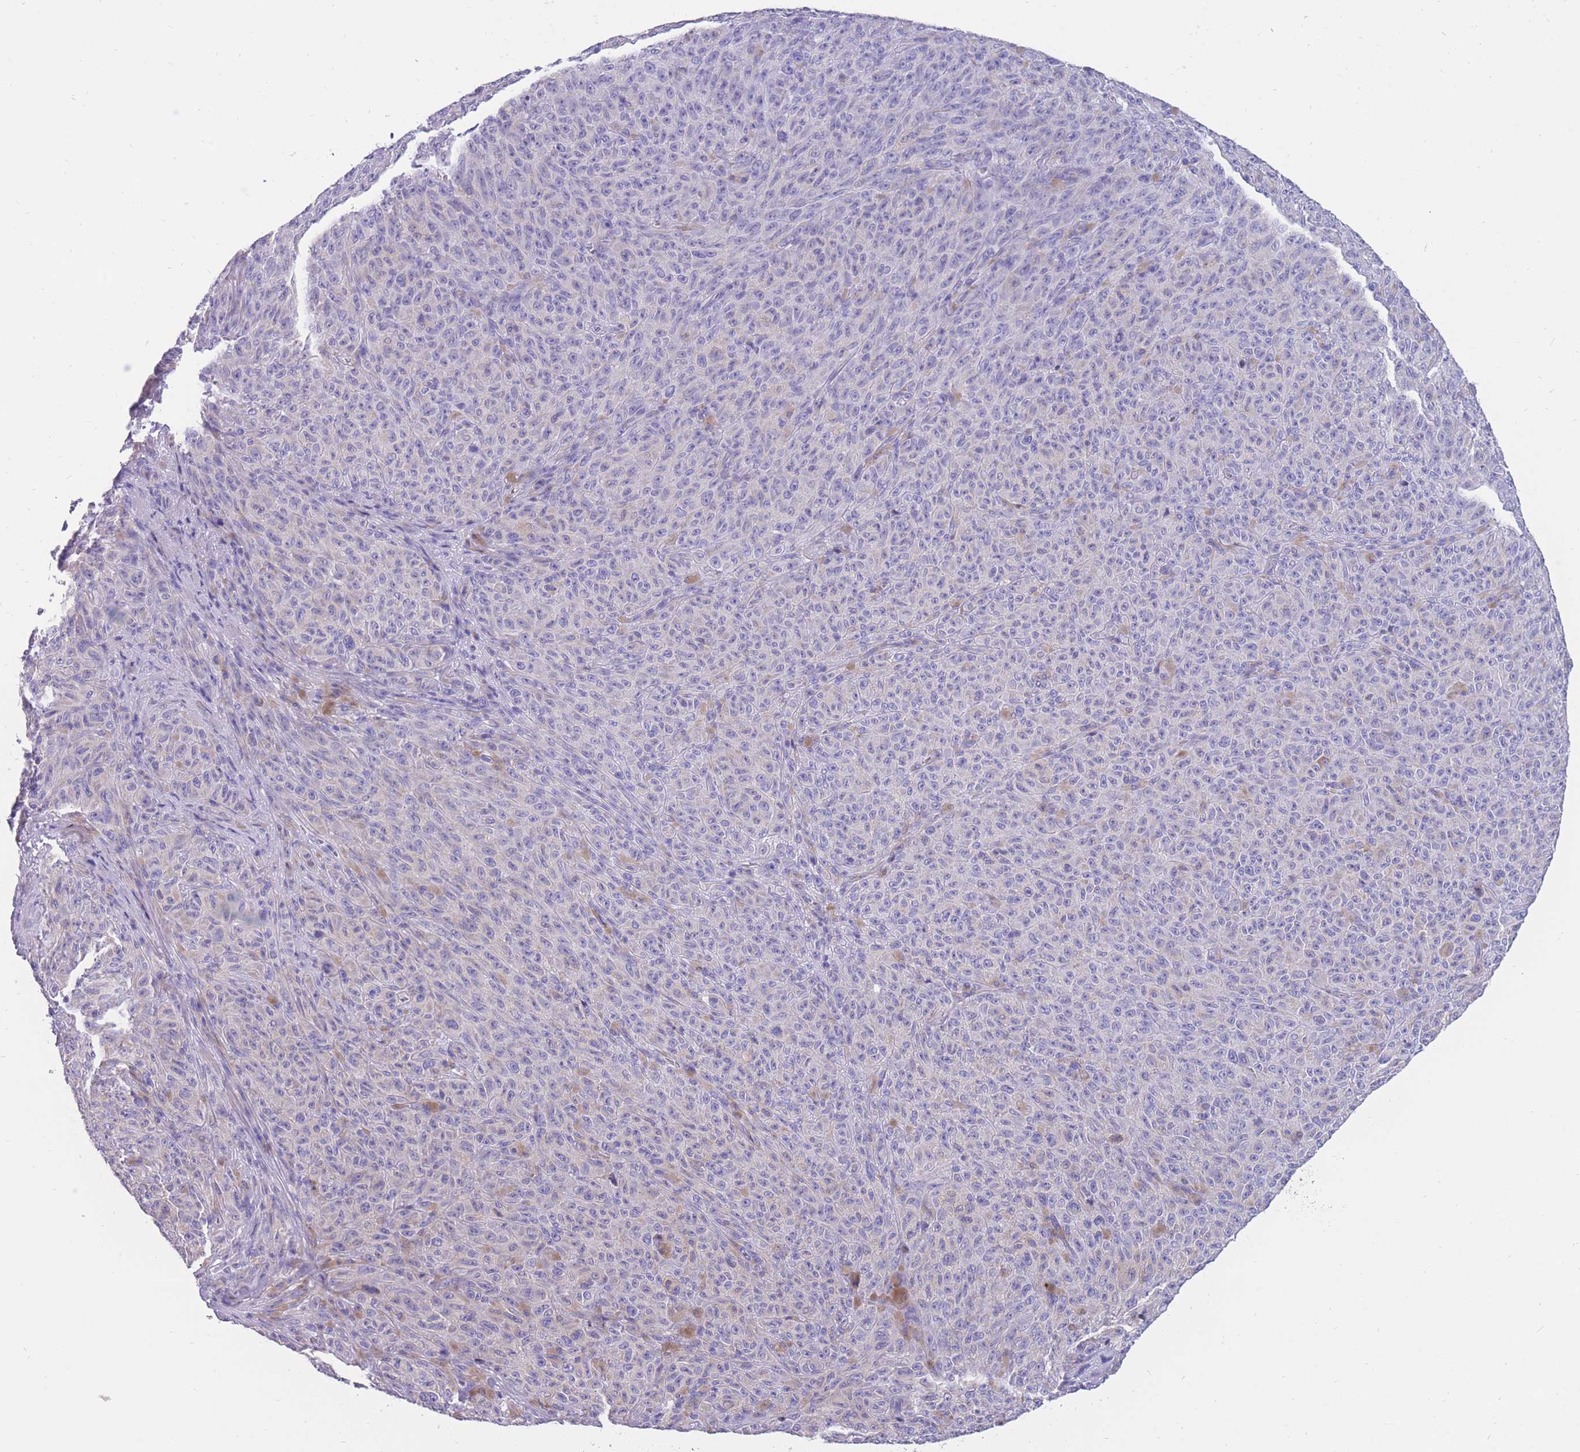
{"staining": {"intensity": "negative", "quantity": "none", "location": "none"}, "tissue": "melanoma", "cell_type": "Tumor cells", "image_type": "cancer", "snomed": [{"axis": "morphology", "description": "Malignant melanoma, NOS"}, {"axis": "topography", "description": "Skin"}], "caption": "An IHC photomicrograph of malignant melanoma is shown. There is no staining in tumor cells of malignant melanoma.", "gene": "INTS2", "patient": {"sex": "female", "age": 82}}